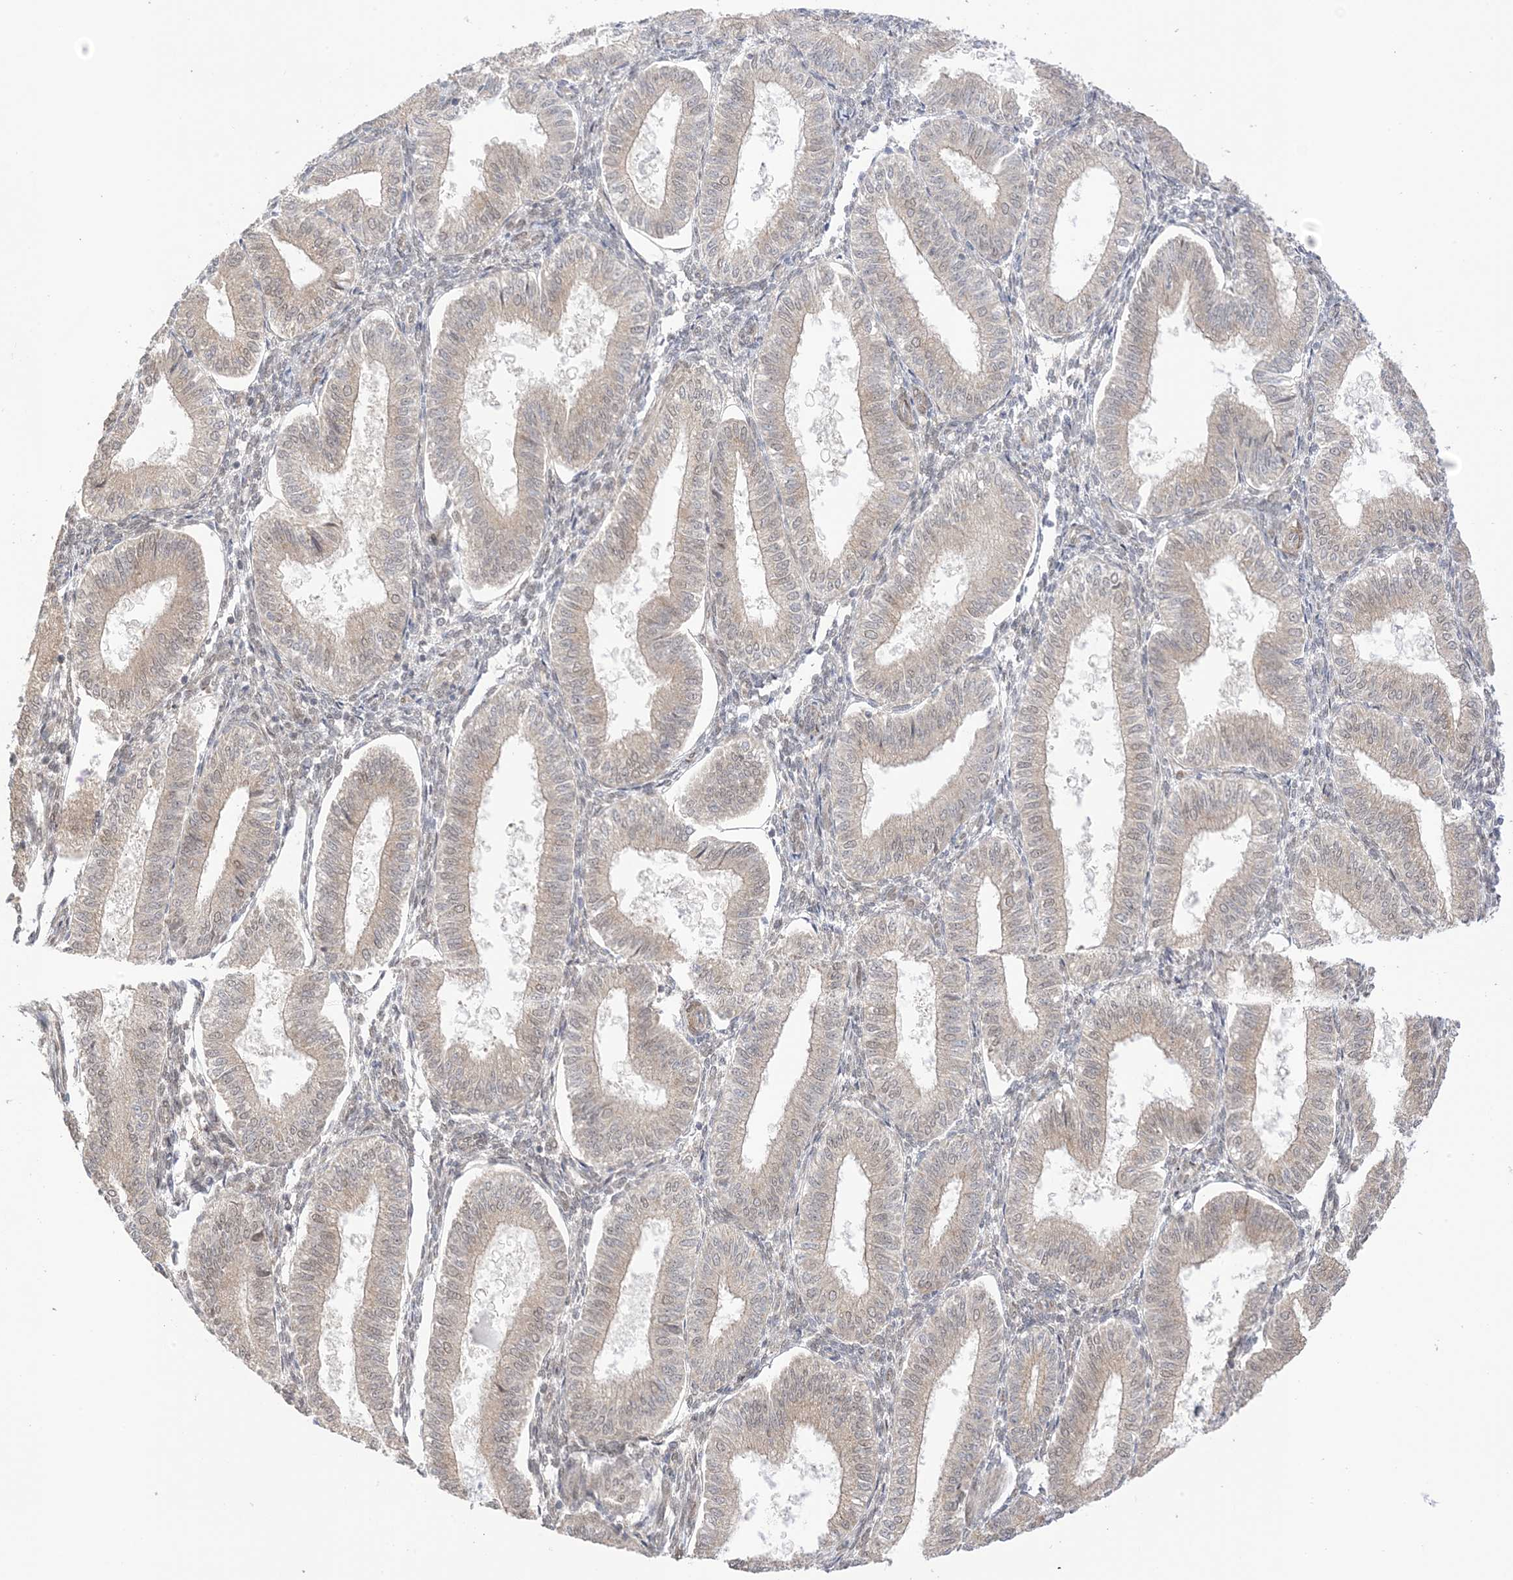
{"staining": {"intensity": "moderate", "quantity": "25%-75%", "location": "nuclear"}, "tissue": "endometrium", "cell_type": "Cells in endometrial stroma", "image_type": "normal", "snomed": [{"axis": "morphology", "description": "Normal tissue, NOS"}, {"axis": "topography", "description": "Endometrium"}], "caption": "Immunohistochemistry histopathology image of normal endometrium: human endometrium stained using IHC demonstrates medium levels of moderate protein expression localized specifically in the nuclear of cells in endometrial stroma, appearing as a nuclear brown color.", "gene": "UBE2E2", "patient": {"sex": "female", "age": 39}}